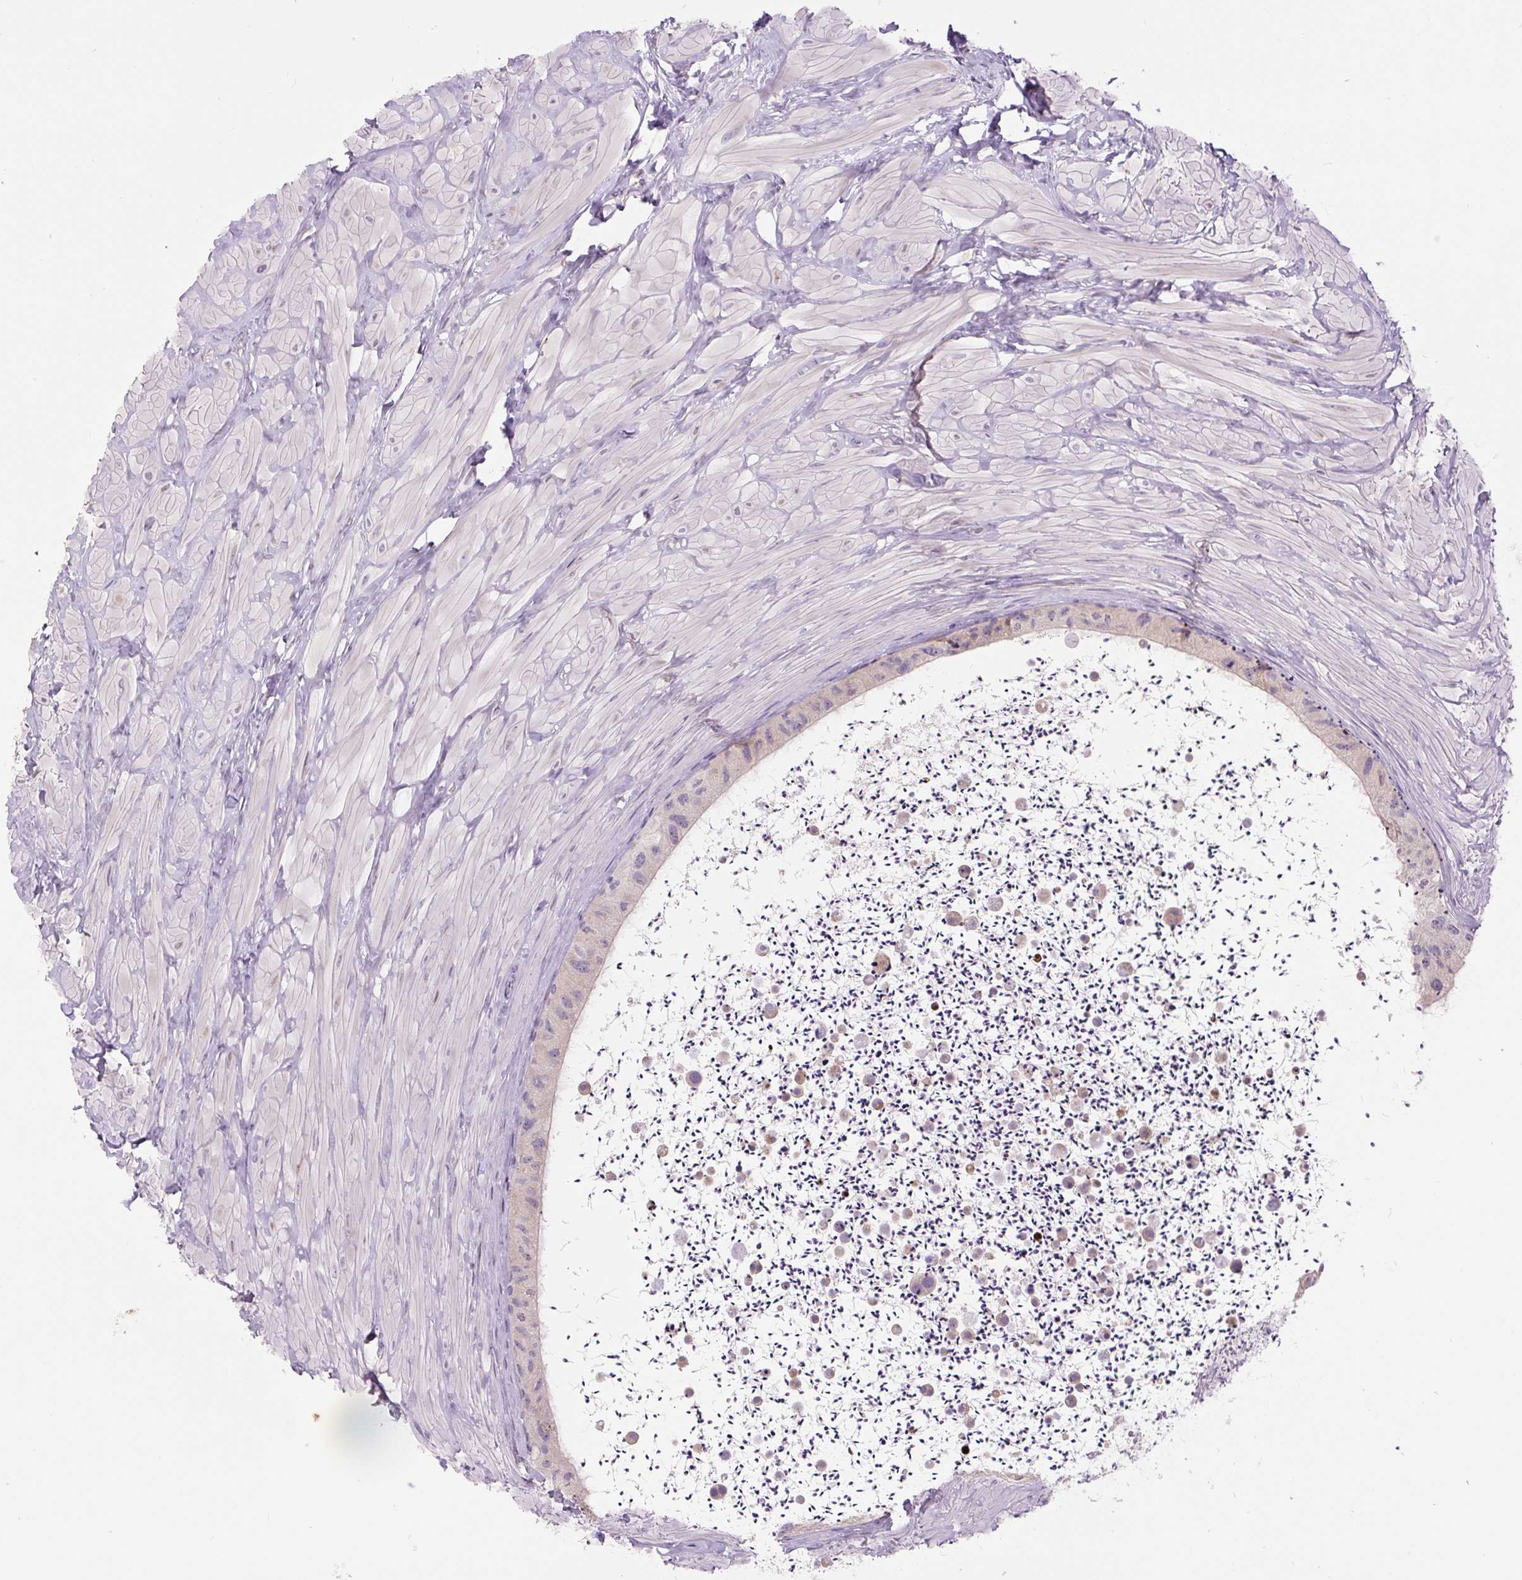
{"staining": {"intensity": "weak", "quantity": "25%-75%", "location": "cytoplasmic/membranous"}, "tissue": "epididymis", "cell_type": "Glandular cells", "image_type": "normal", "snomed": [{"axis": "morphology", "description": "Normal tissue, NOS"}, {"axis": "topography", "description": "Epididymis"}, {"axis": "topography", "description": "Peripheral nerve tissue"}], "caption": "DAB immunohistochemical staining of unremarkable human epididymis shows weak cytoplasmic/membranous protein positivity in about 25%-75% of glandular cells.", "gene": "TMEM100", "patient": {"sex": "male", "age": 32}}